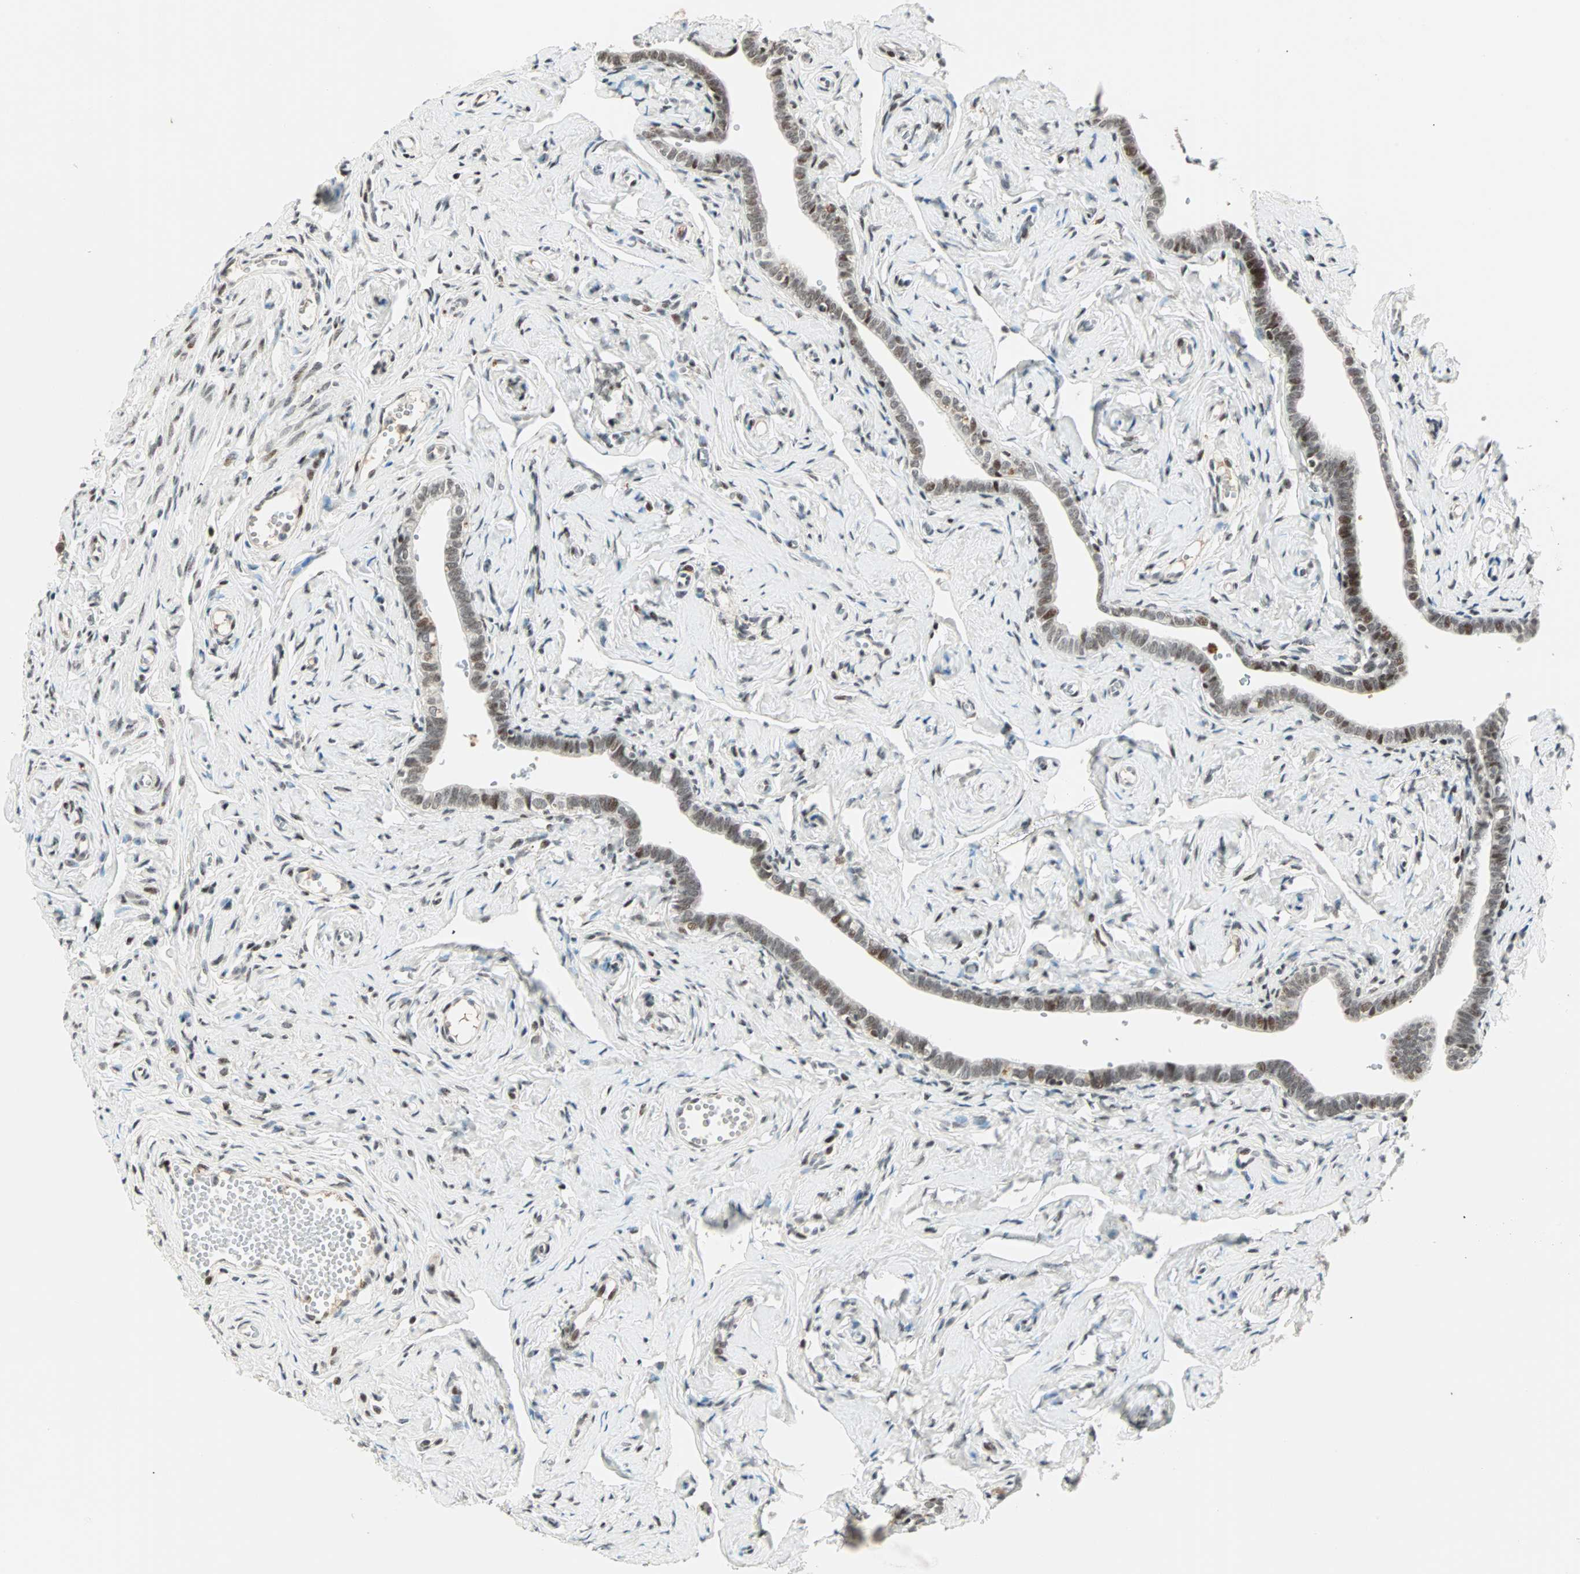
{"staining": {"intensity": "strong", "quantity": ">75%", "location": "nuclear"}, "tissue": "fallopian tube", "cell_type": "Glandular cells", "image_type": "normal", "snomed": [{"axis": "morphology", "description": "Normal tissue, NOS"}, {"axis": "topography", "description": "Fallopian tube"}], "caption": "Immunohistochemistry (IHC) histopathology image of benign fallopian tube: fallopian tube stained using immunohistochemistry exhibits high levels of strong protein expression localized specifically in the nuclear of glandular cells, appearing as a nuclear brown color.", "gene": "SIN3A", "patient": {"sex": "female", "age": 71}}